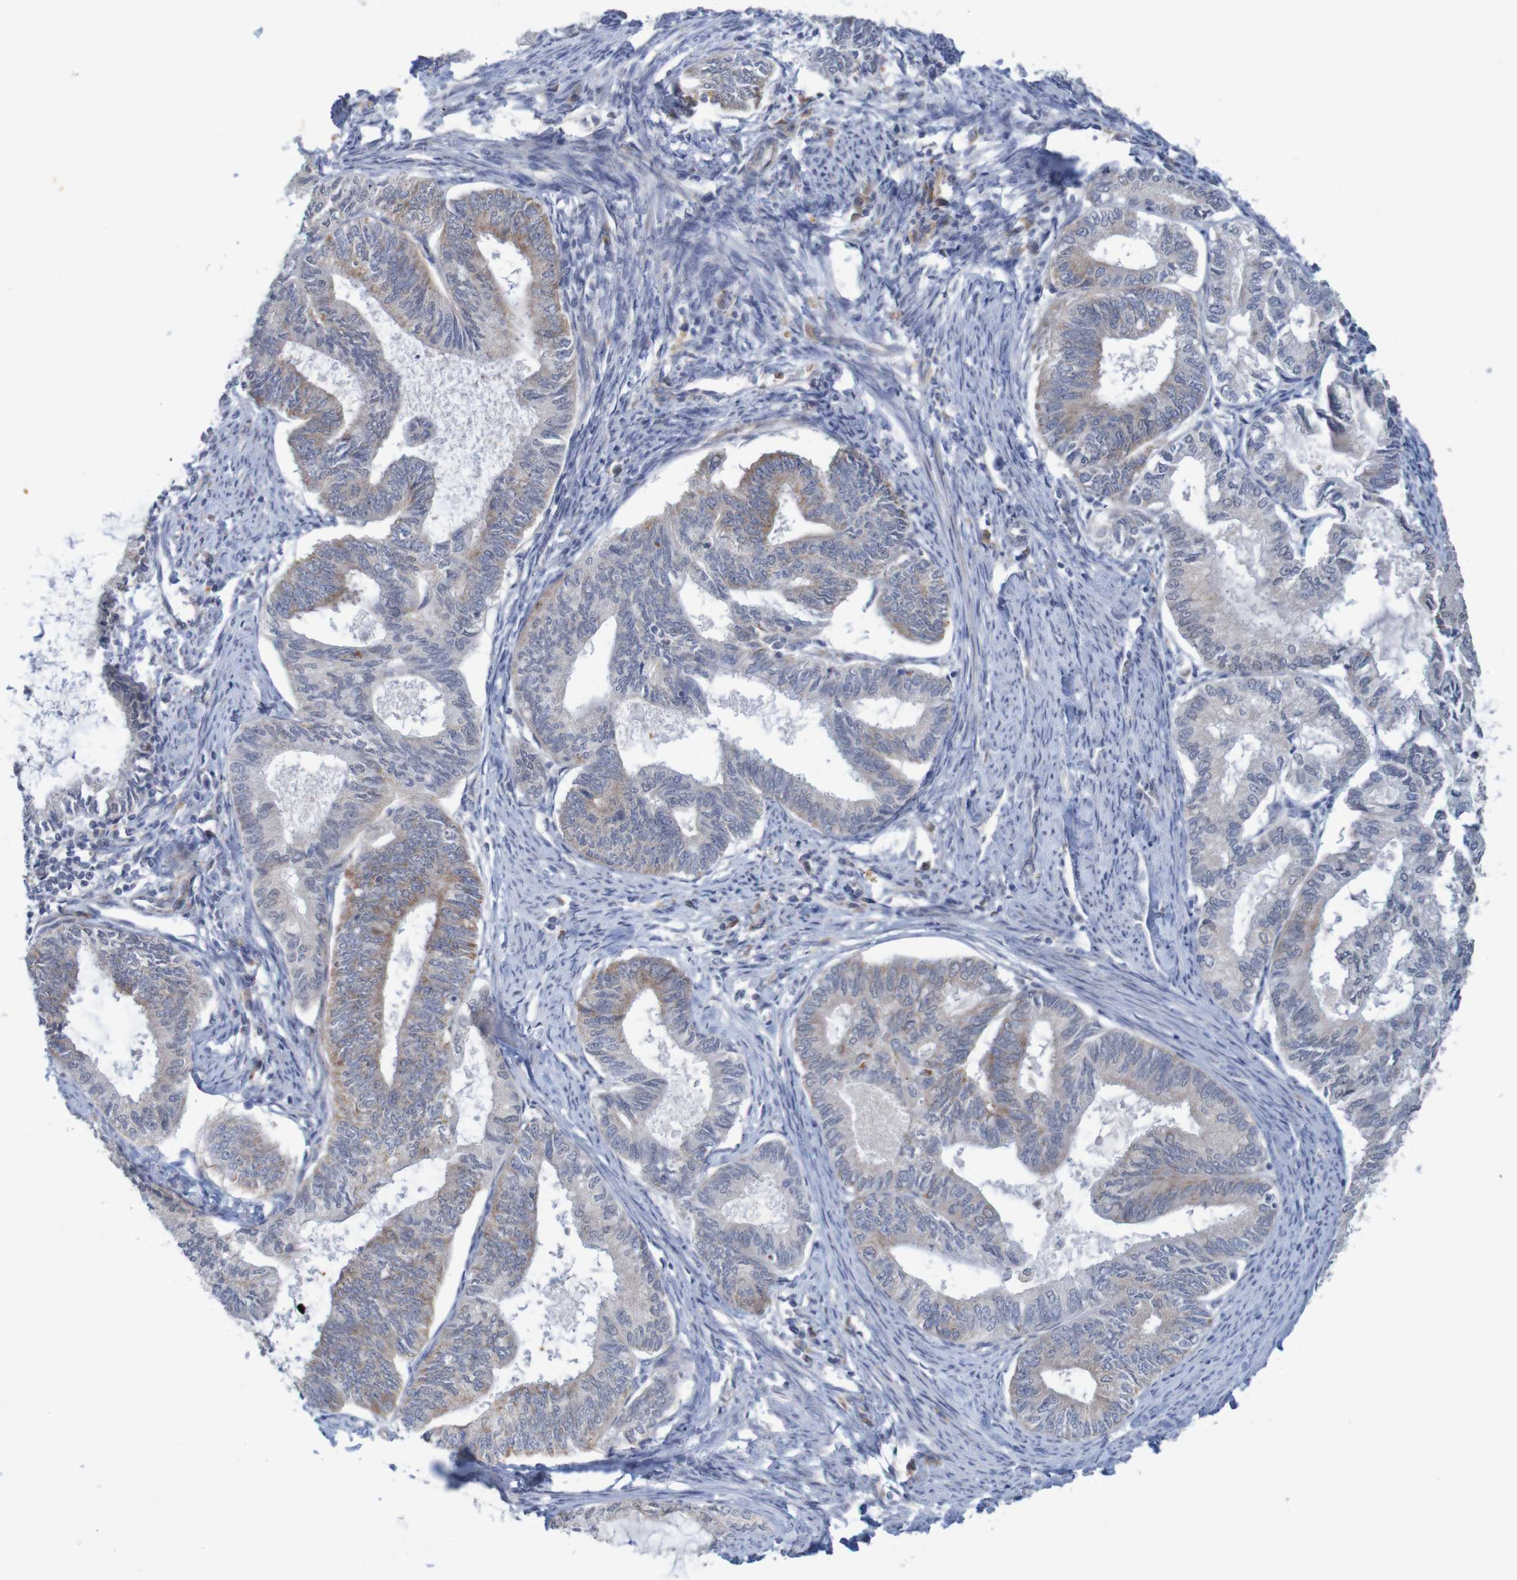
{"staining": {"intensity": "moderate", "quantity": "<25%", "location": "cytoplasmic/membranous"}, "tissue": "endometrial cancer", "cell_type": "Tumor cells", "image_type": "cancer", "snomed": [{"axis": "morphology", "description": "Adenocarcinoma, NOS"}, {"axis": "topography", "description": "Endometrium"}], "caption": "Endometrial adenocarcinoma stained for a protein (brown) exhibits moderate cytoplasmic/membranous positive expression in about <25% of tumor cells.", "gene": "NAV2", "patient": {"sex": "female", "age": 86}}